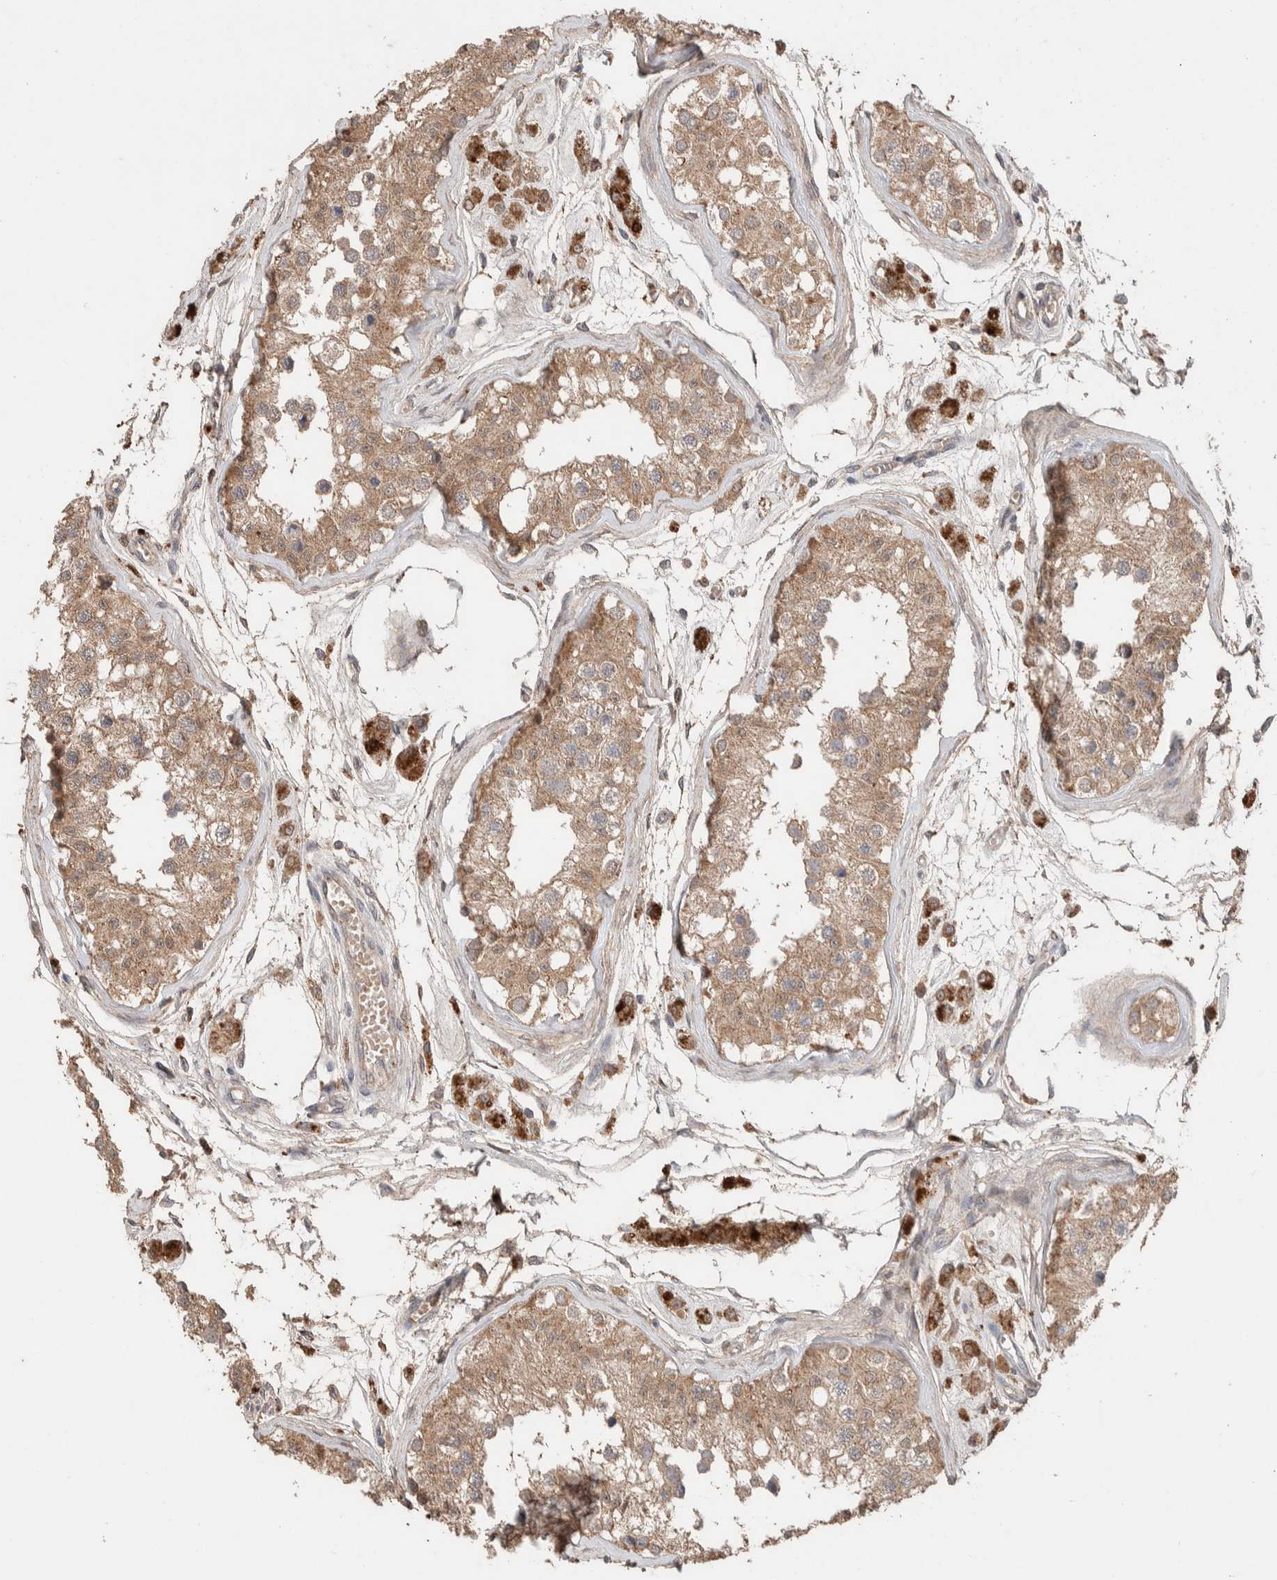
{"staining": {"intensity": "weak", "quantity": ">75%", "location": "cytoplasmic/membranous"}, "tissue": "testis", "cell_type": "Cells in seminiferous ducts", "image_type": "normal", "snomed": [{"axis": "morphology", "description": "Normal tissue, NOS"}, {"axis": "morphology", "description": "Adenocarcinoma, metastatic, NOS"}, {"axis": "topography", "description": "Testis"}], "caption": "The immunohistochemical stain labels weak cytoplasmic/membranous expression in cells in seminiferous ducts of unremarkable testis.", "gene": "KCNJ5", "patient": {"sex": "male", "age": 26}}